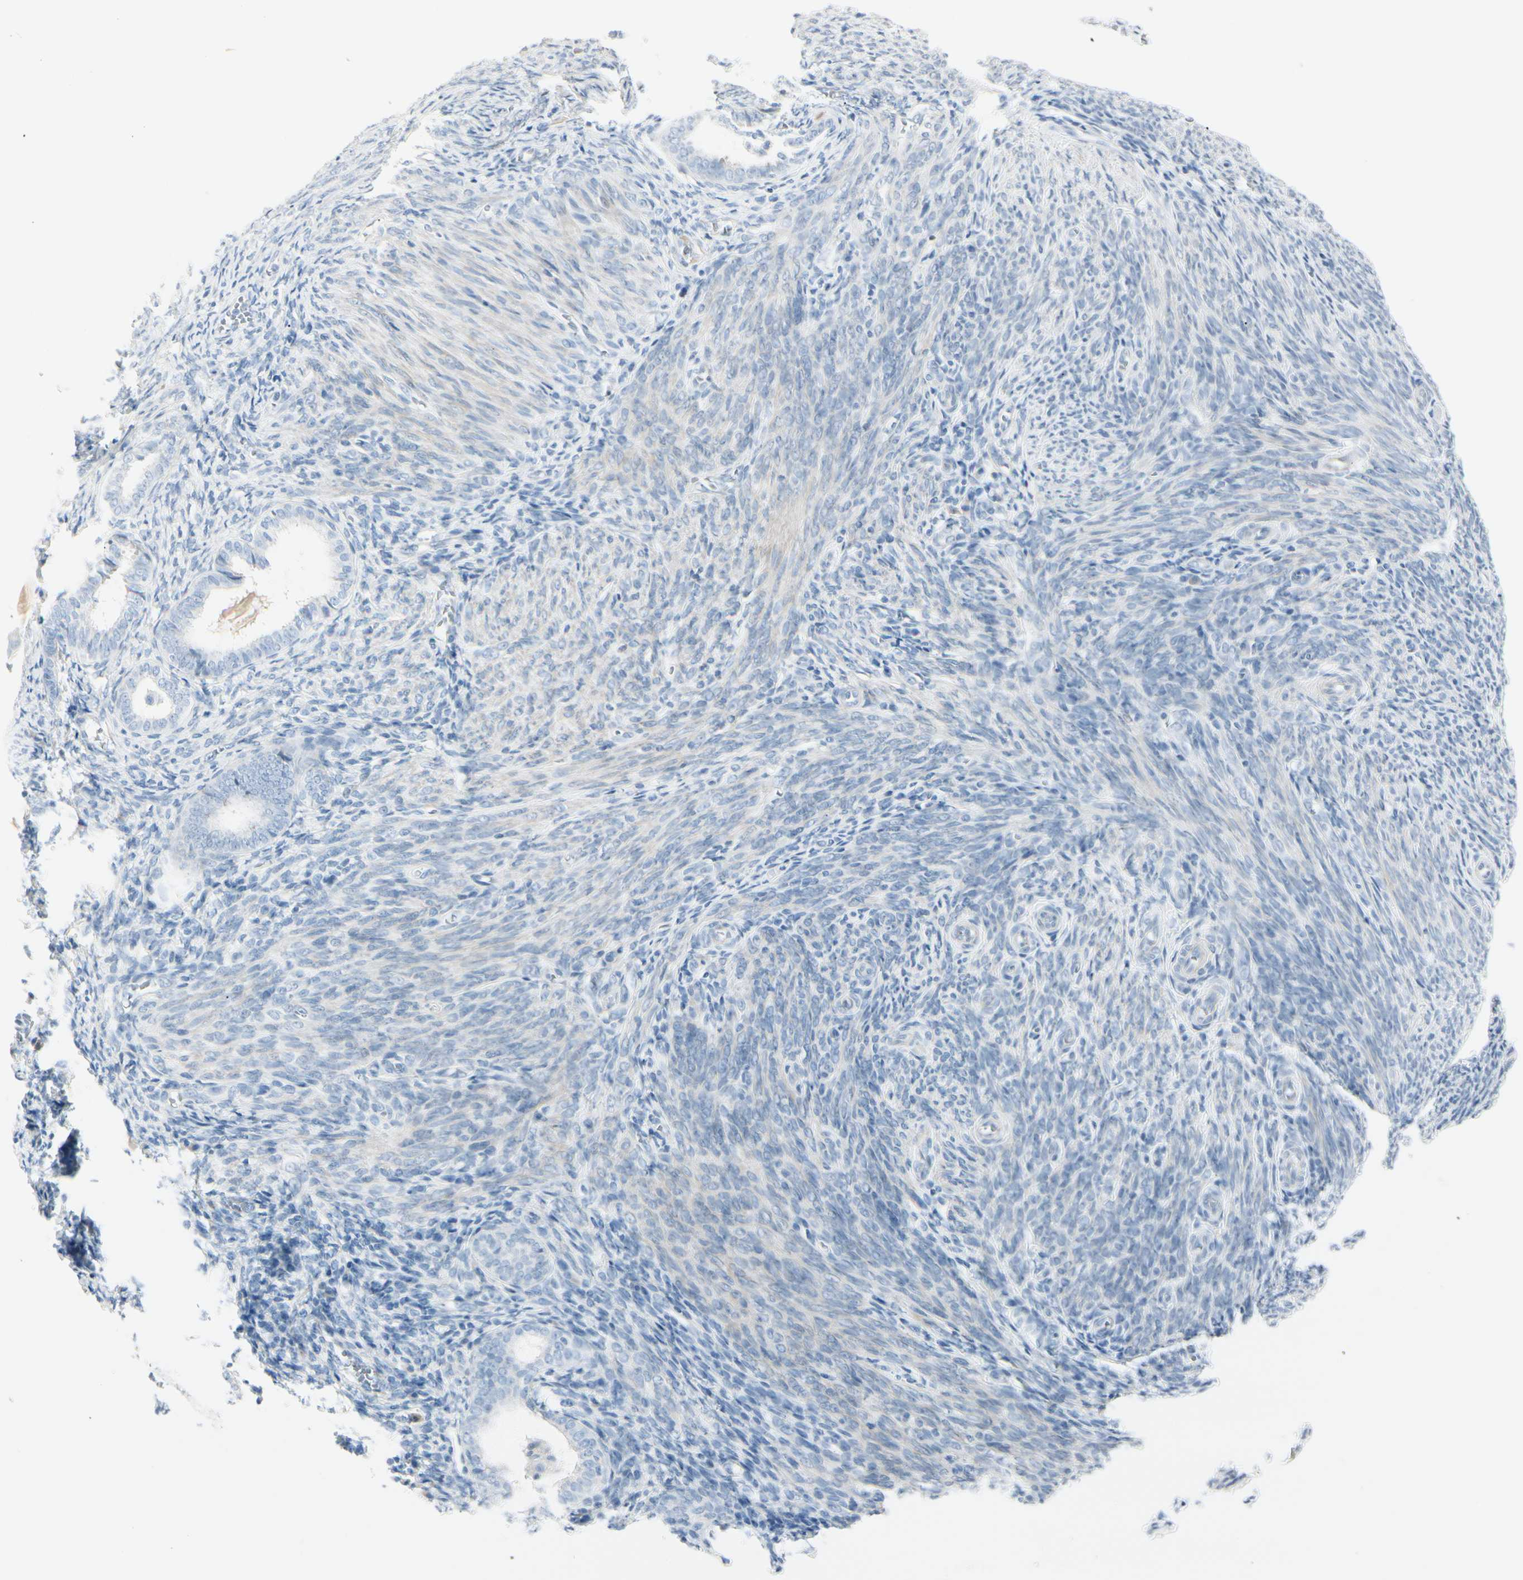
{"staining": {"intensity": "negative", "quantity": "none", "location": "none"}, "tissue": "endometrial cancer", "cell_type": "Tumor cells", "image_type": "cancer", "snomed": [{"axis": "morphology", "description": "Adenocarcinoma, NOS"}, {"axis": "topography", "description": "Uterus"}], "caption": "High magnification brightfield microscopy of adenocarcinoma (endometrial) stained with DAB (3,3'-diaminobenzidine) (brown) and counterstained with hematoxylin (blue): tumor cells show no significant expression.", "gene": "CDHR5", "patient": {"sex": "female", "age": 83}}